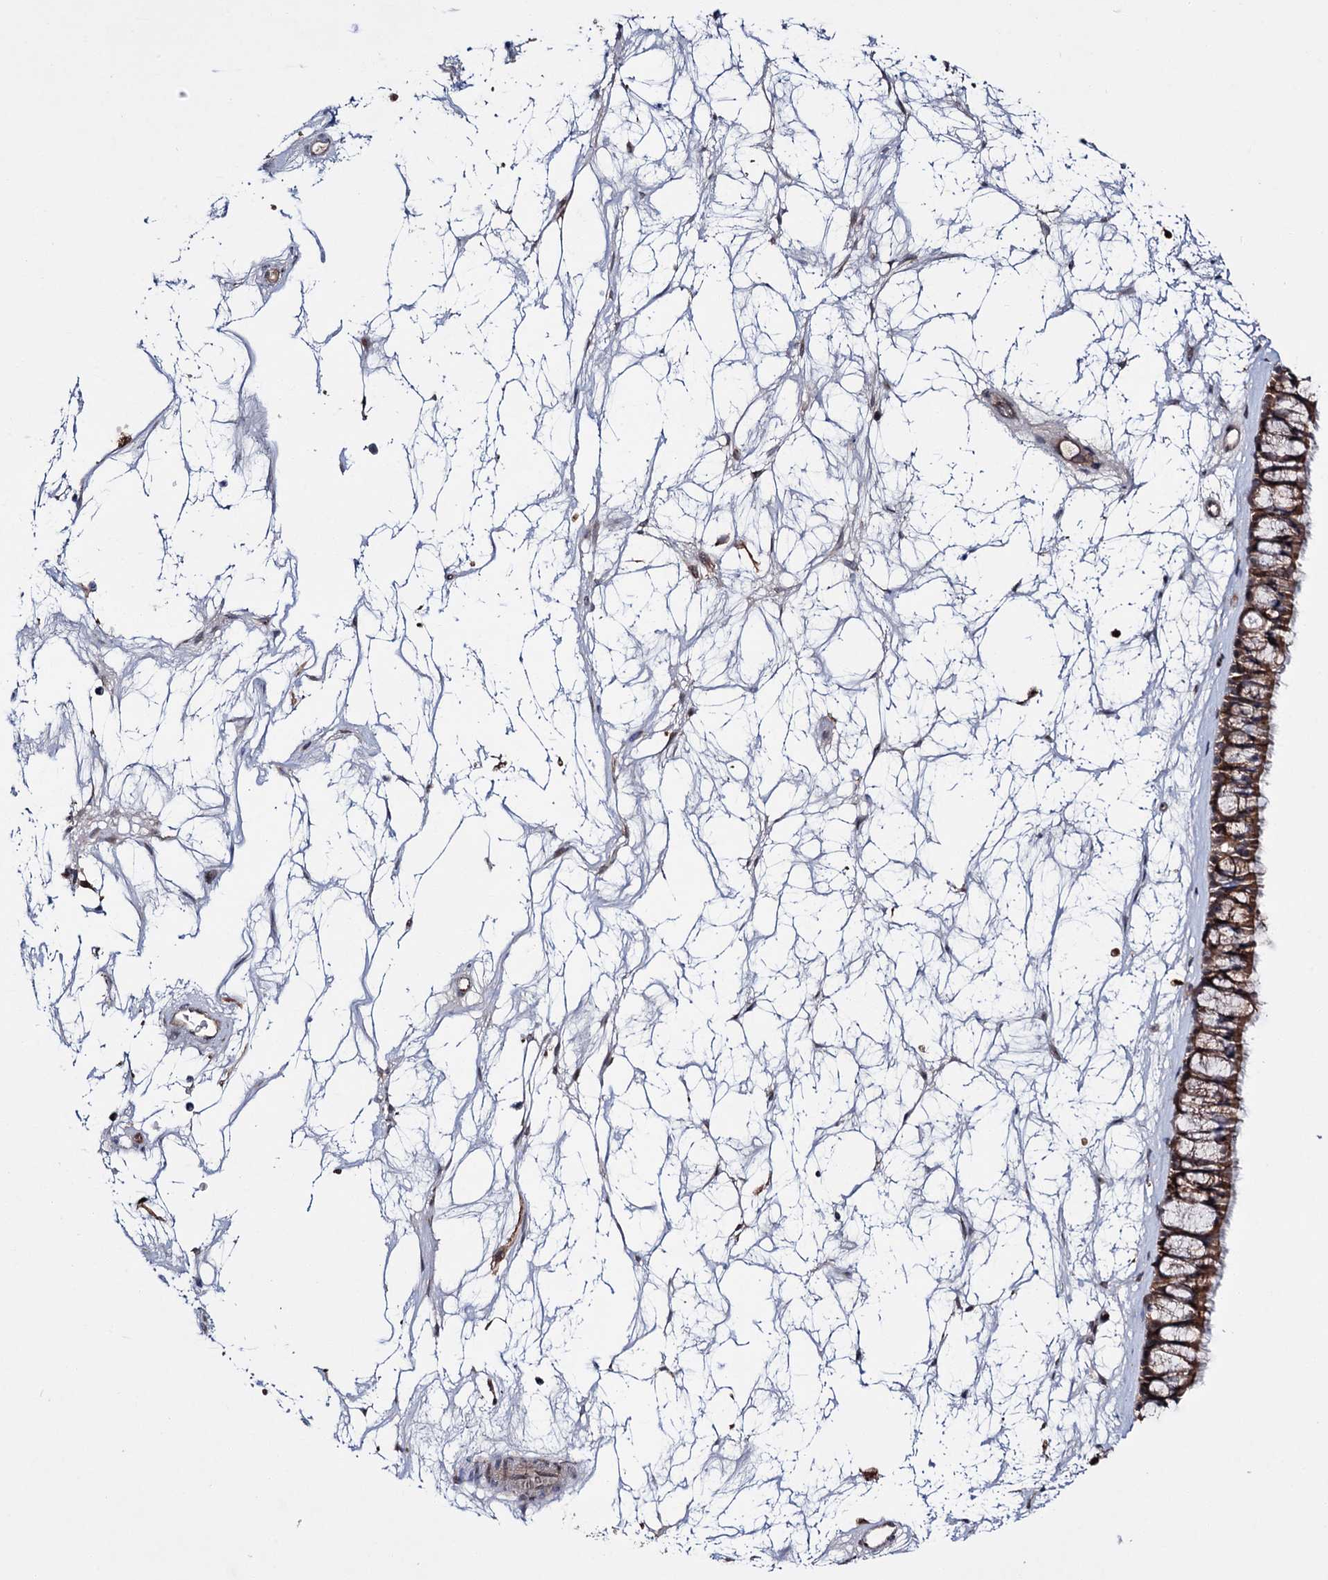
{"staining": {"intensity": "moderate", "quantity": ">75%", "location": "cytoplasmic/membranous"}, "tissue": "nasopharynx", "cell_type": "Respiratory epithelial cells", "image_type": "normal", "snomed": [{"axis": "morphology", "description": "Normal tissue, NOS"}, {"axis": "topography", "description": "Nasopharynx"}], "caption": "Brown immunohistochemical staining in unremarkable nasopharynx reveals moderate cytoplasmic/membranous staining in approximately >75% of respiratory epithelial cells. (DAB IHC with brightfield microscopy, high magnification).", "gene": "PTPN3", "patient": {"sex": "male", "age": 64}}